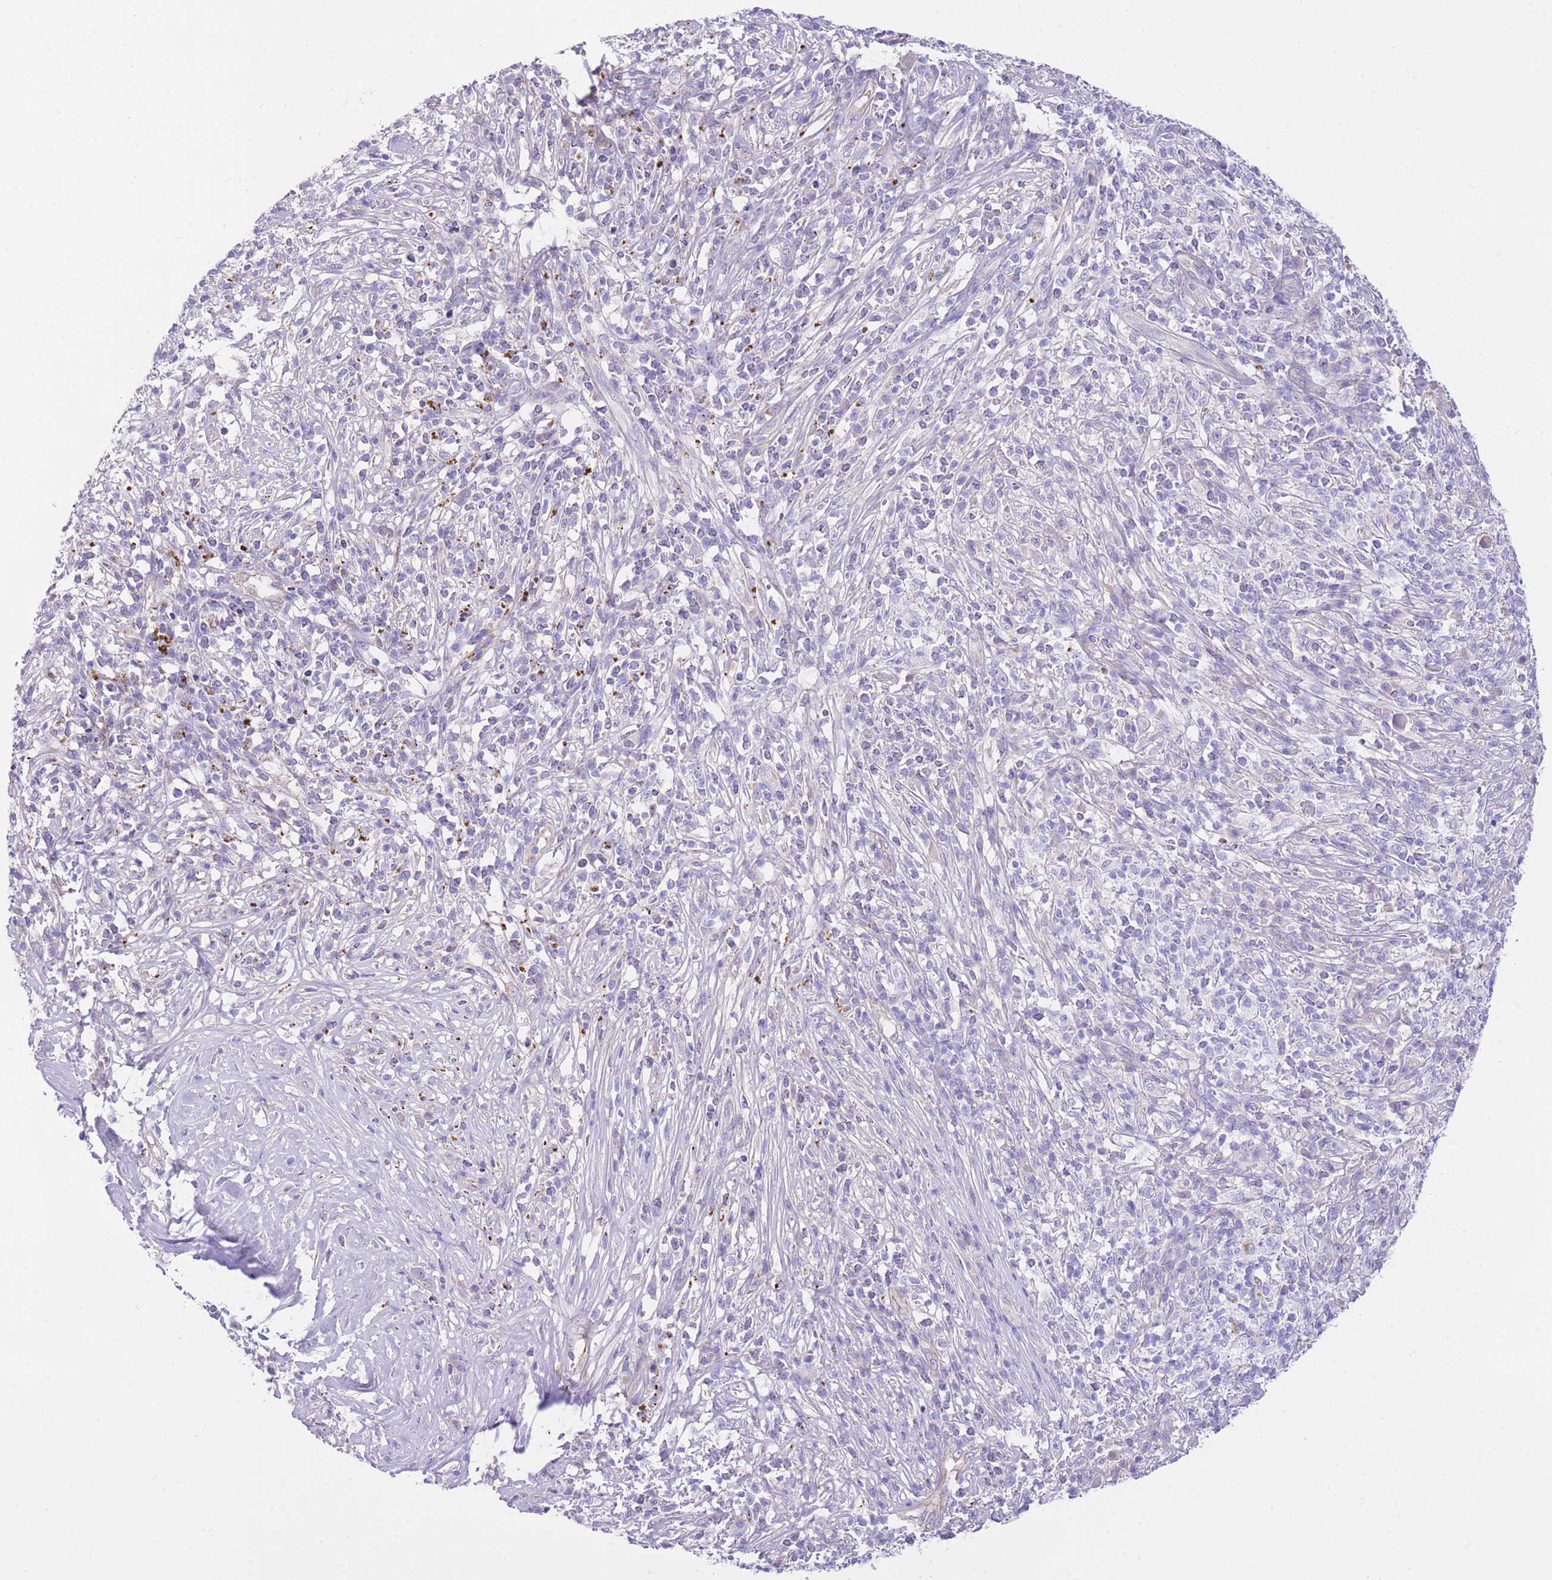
{"staining": {"intensity": "negative", "quantity": "none", "location": "none"}, "tissue": "melanoma", "cell_type": "Tumor cells", "image_type": "cancer", "snomed": [{"axis": "morphology", "description": "Malignant melanoma, NOS"}, {"axis": "topography", "description": "Skin"}], "caption": "This histopathology image is of malignant melanoma stained with immunohistochemistry to label a protein in brown with the nuclei are counter-stained blue. There is no staining in tumor cells.", "gene": "PGM1", "patient": {"sex": "male", "age": 66}}